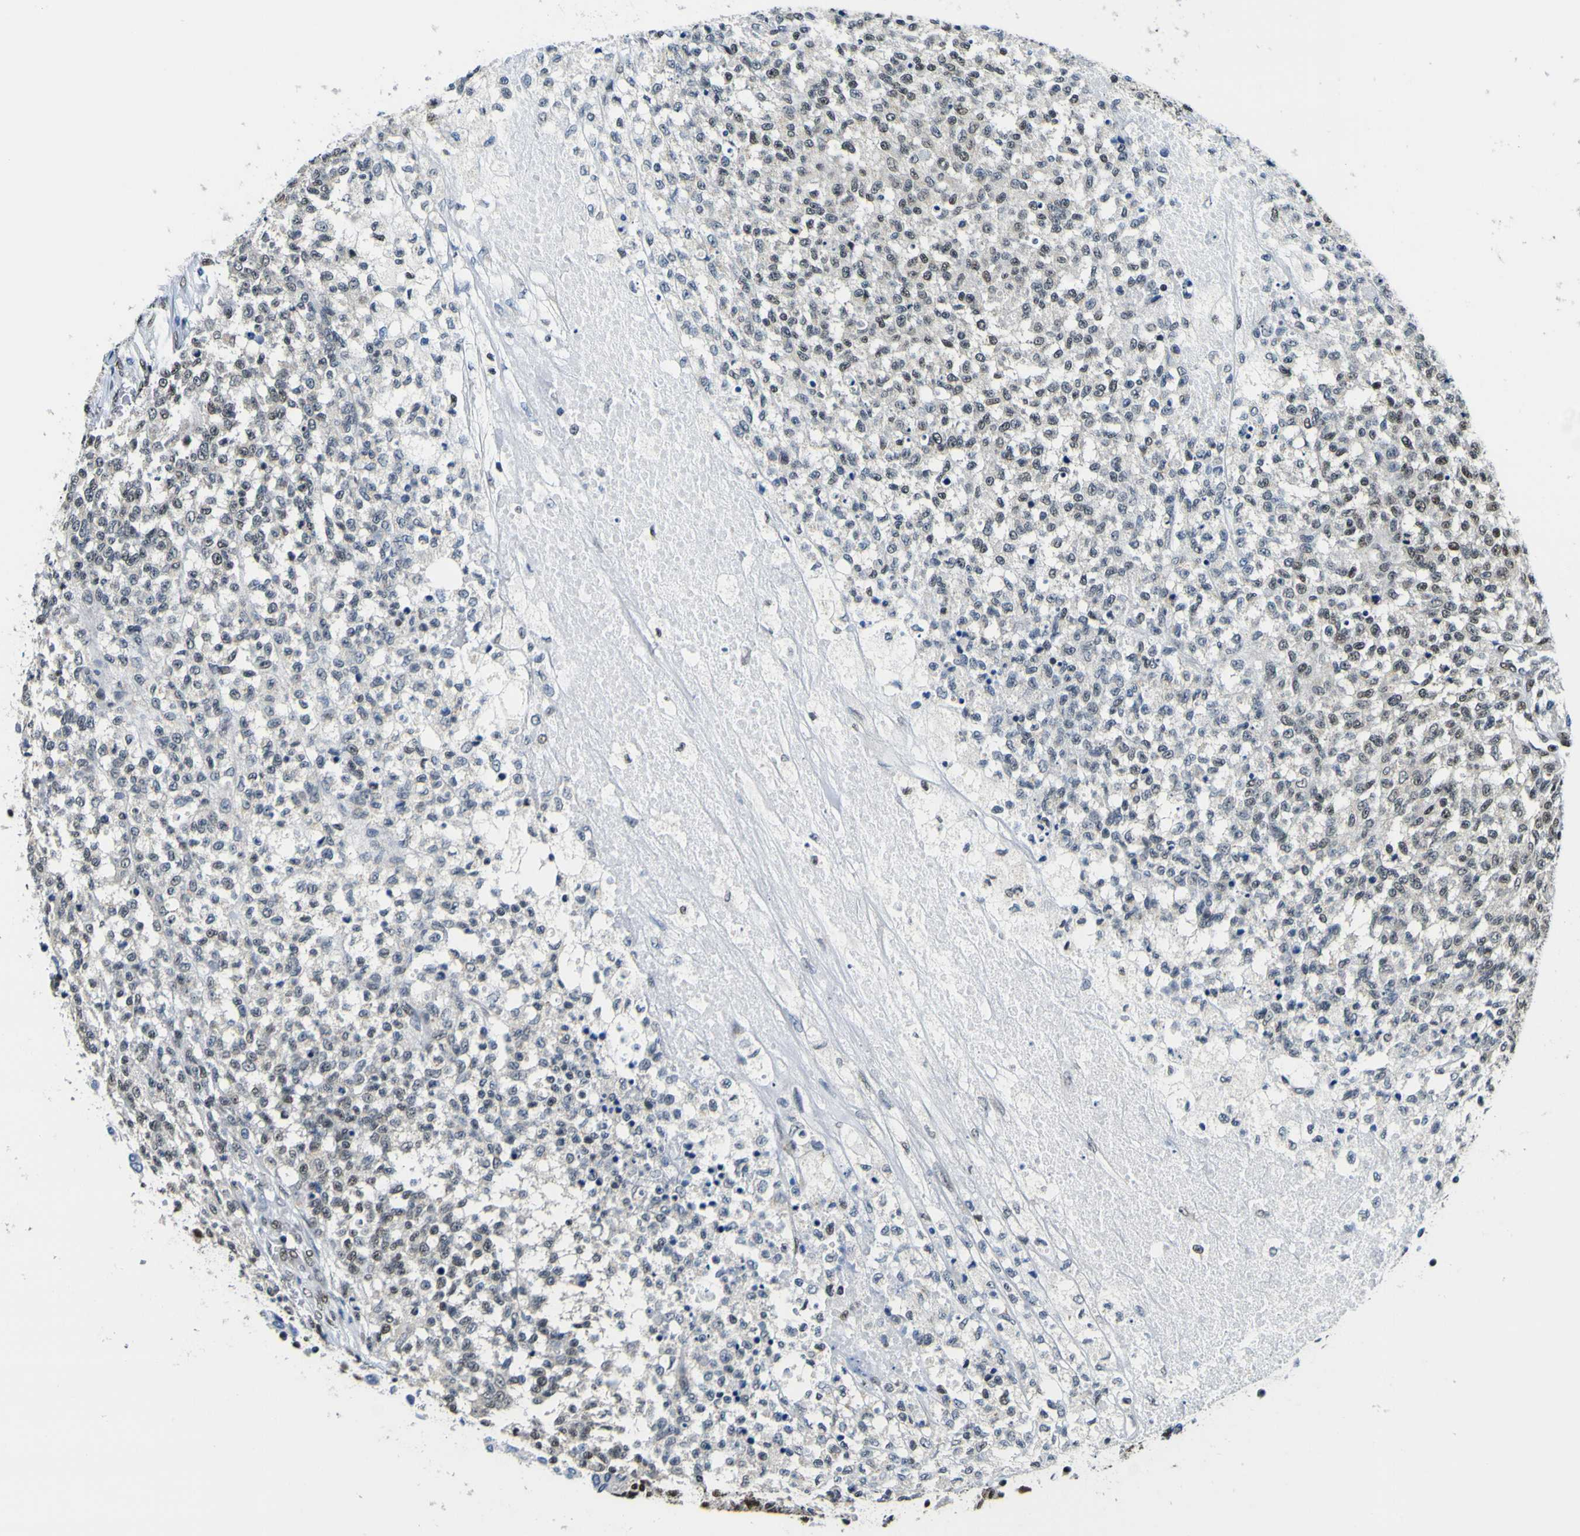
{"staining": {"intensity": "moderate", "quantity": "<25%", "location": "nuclear"}, "tissue": "testis cancer", "cell_type": "Tumor cells", "image_type": "cancer", "snomed": [{"axis": "morphology", "description": "Seminoma, NOS"}, {"axis": "topography", "description": "Testis"}], "caption": "Testis seminoma tissue demonstrates moderate nuclear staining in about <25% of tumor cells, visualized by immunohistochemistry. The staining was performed using DAB (3,3'-diaminobenzidine) to visualize the protein expression in brown, while the nuclei were stained in blue with hematoxylin (Magnification: 20x).", "gene": "SP1", "patient": {"sex": "male", "age": 59}}